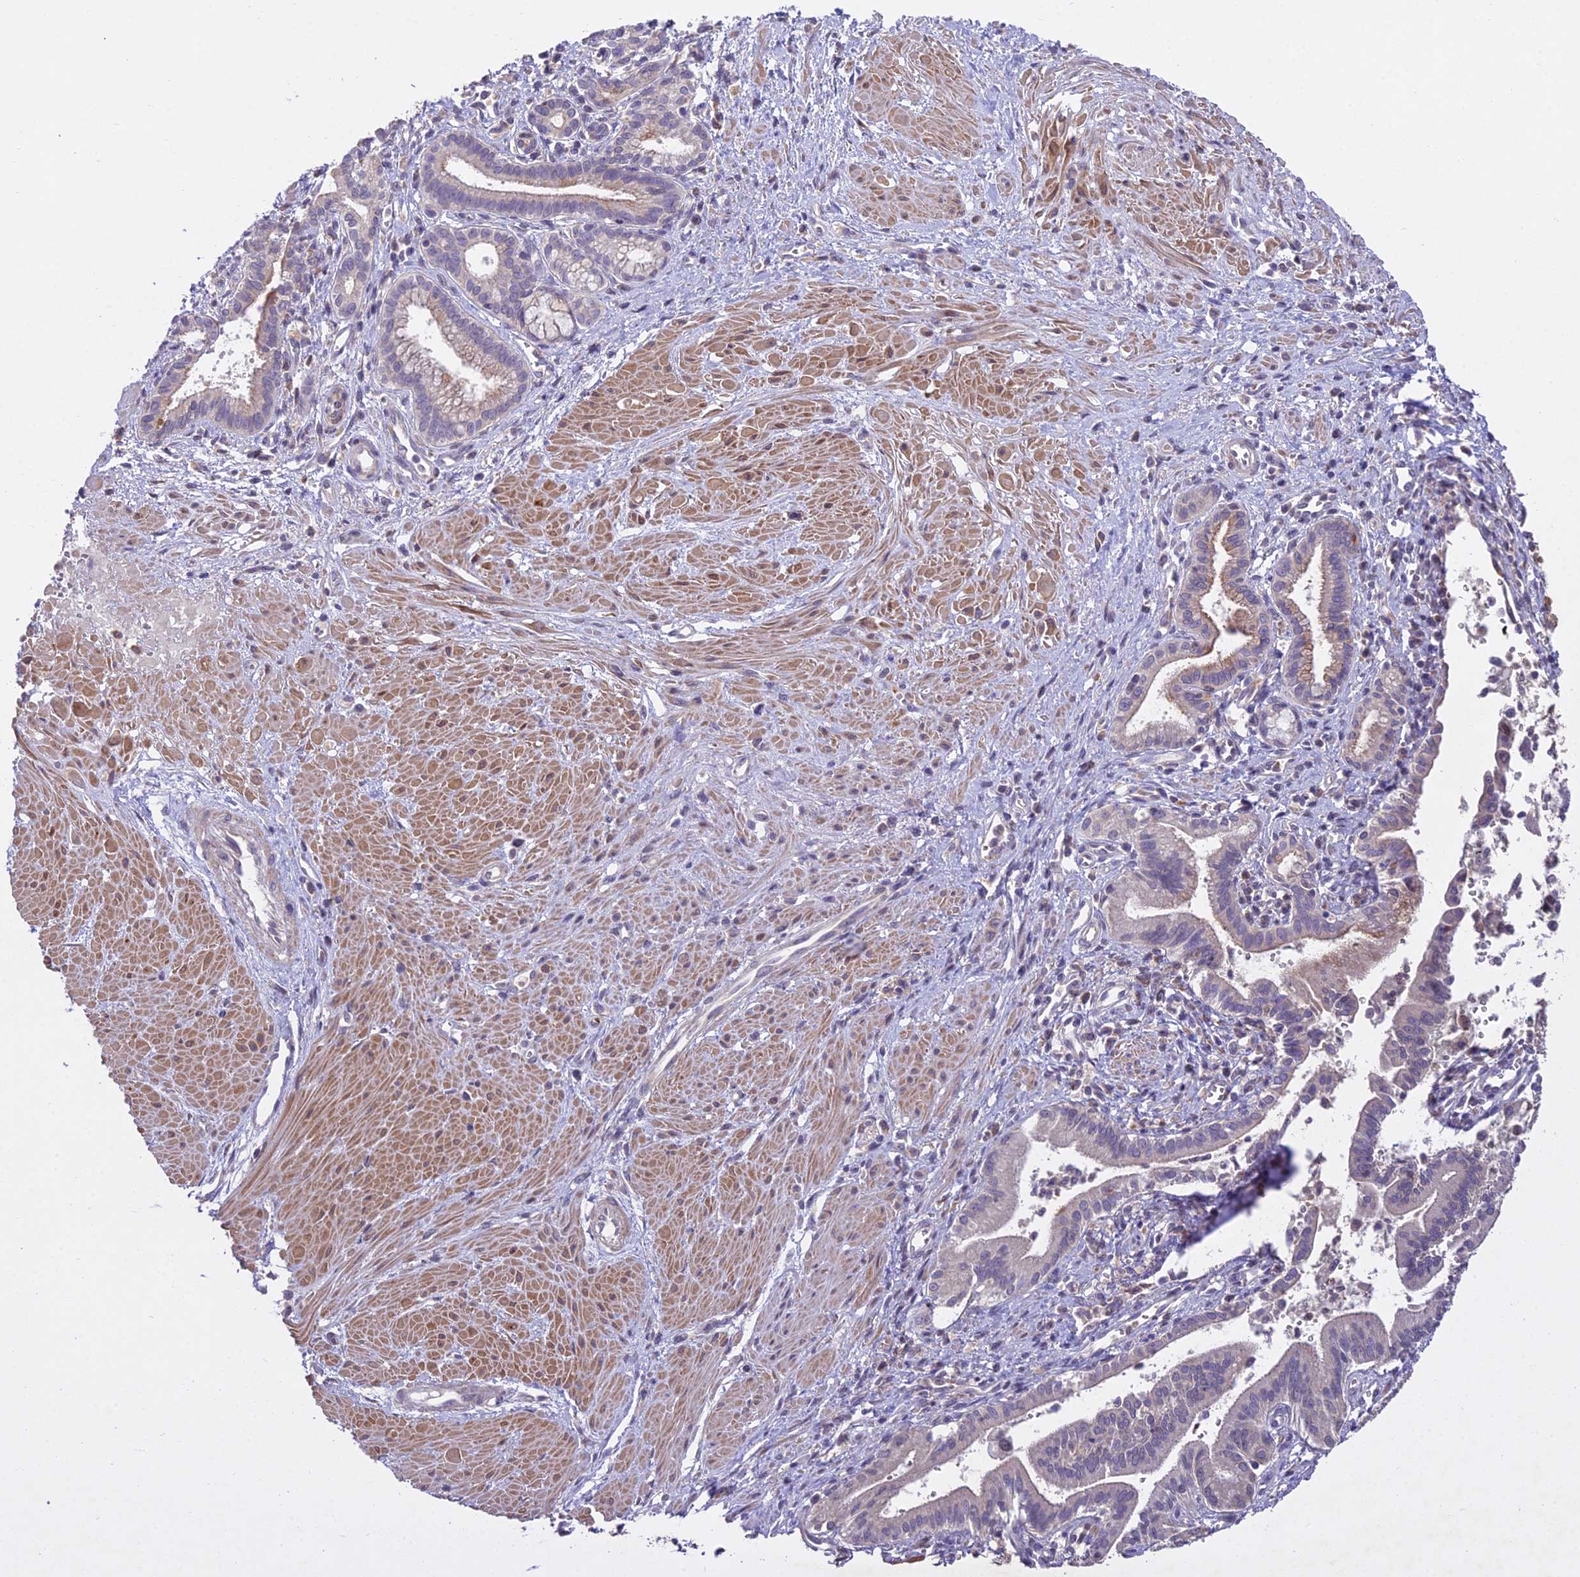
{"staining": {"intensity": "weak", "quantity": "<25%", "location": "cytoplasmic/membranous"}, "tissue": "pancreatic cancer", "cell_type": "Tumor cells", "image_type": "cancer", "snomed": [{"axis": "morphology", "description": "Adenocarcinoma, NOS"}, {"axis": "topography", "description": "Pancreas"}], "caption": "IHC image of neoplastic tissue: pancreatic cancer (adenocarcinoma) stained with DAB displays no significant protein expression in tumor cells. (IHC, brightfield microscopy, high magnification).", "gene": "CENPL", "patient": {"sex": "male", "age": 78}}